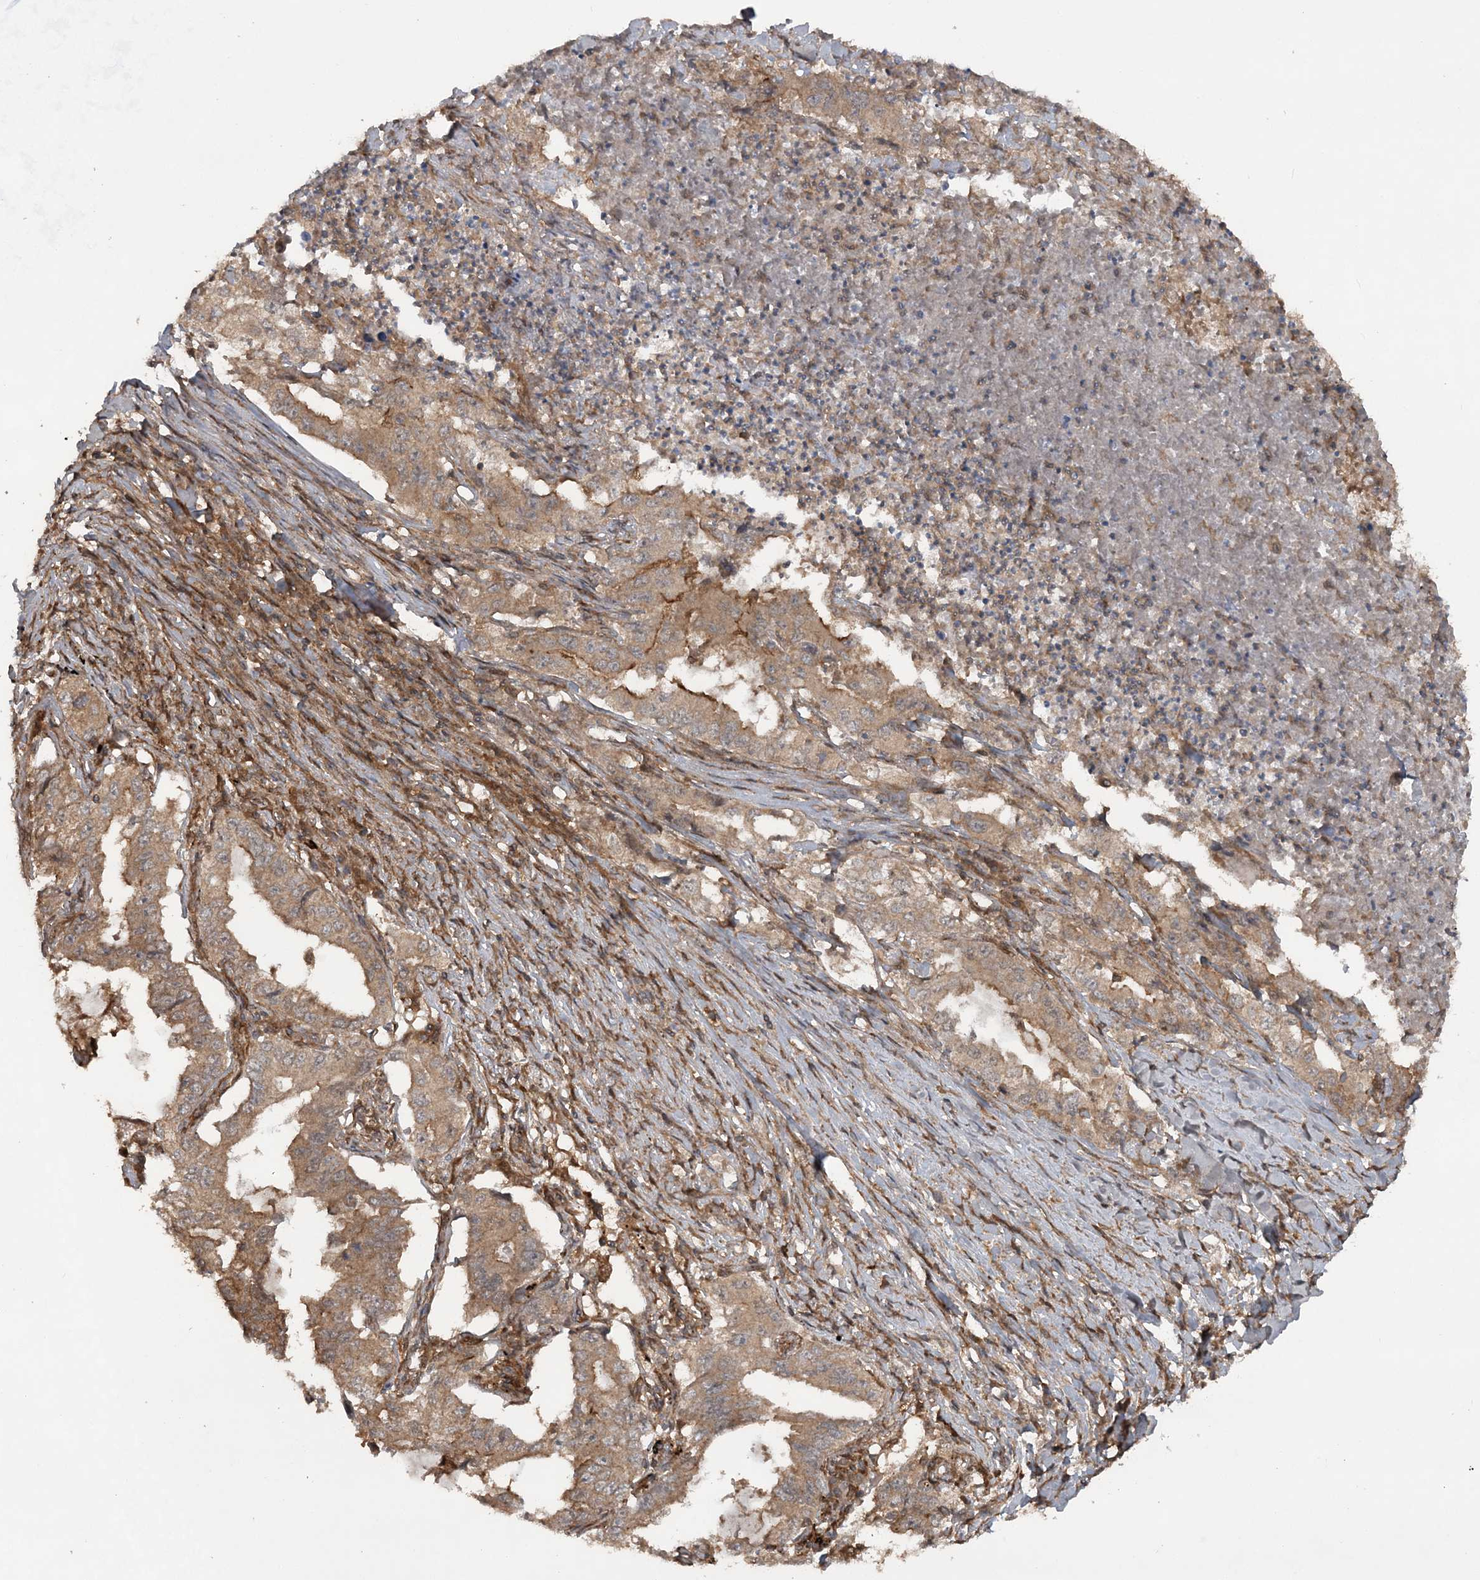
{"staining": {"intensity": "moderate", "quantity": ">75%", "location": "cytoplasmic/membranous"}, "tissue": "lung cancer", "cell_type": "Tumor cells", "image_type": "cancer", "snomed": [{"axis": "morphology", "description": "Adenocarcinoma, NOS"}, {"axis": "topography", "description": "Lung"}], "caption": "Immunohistochemistry staining of lung adenocarcinoma, which displays medium levels of moderate cytoplasmic/membranous positivity in about >75% of tumor cells indicating moderate cytoplasmic/membranous protein expression. The staining was performed using DAB (3,3'-diaminobenzidine) (brown) for protein detection and nuclei were counterstained in hematoxylin (blue).", "gene": "LACC1", "patient": {"sex": "female", "age": 51}}